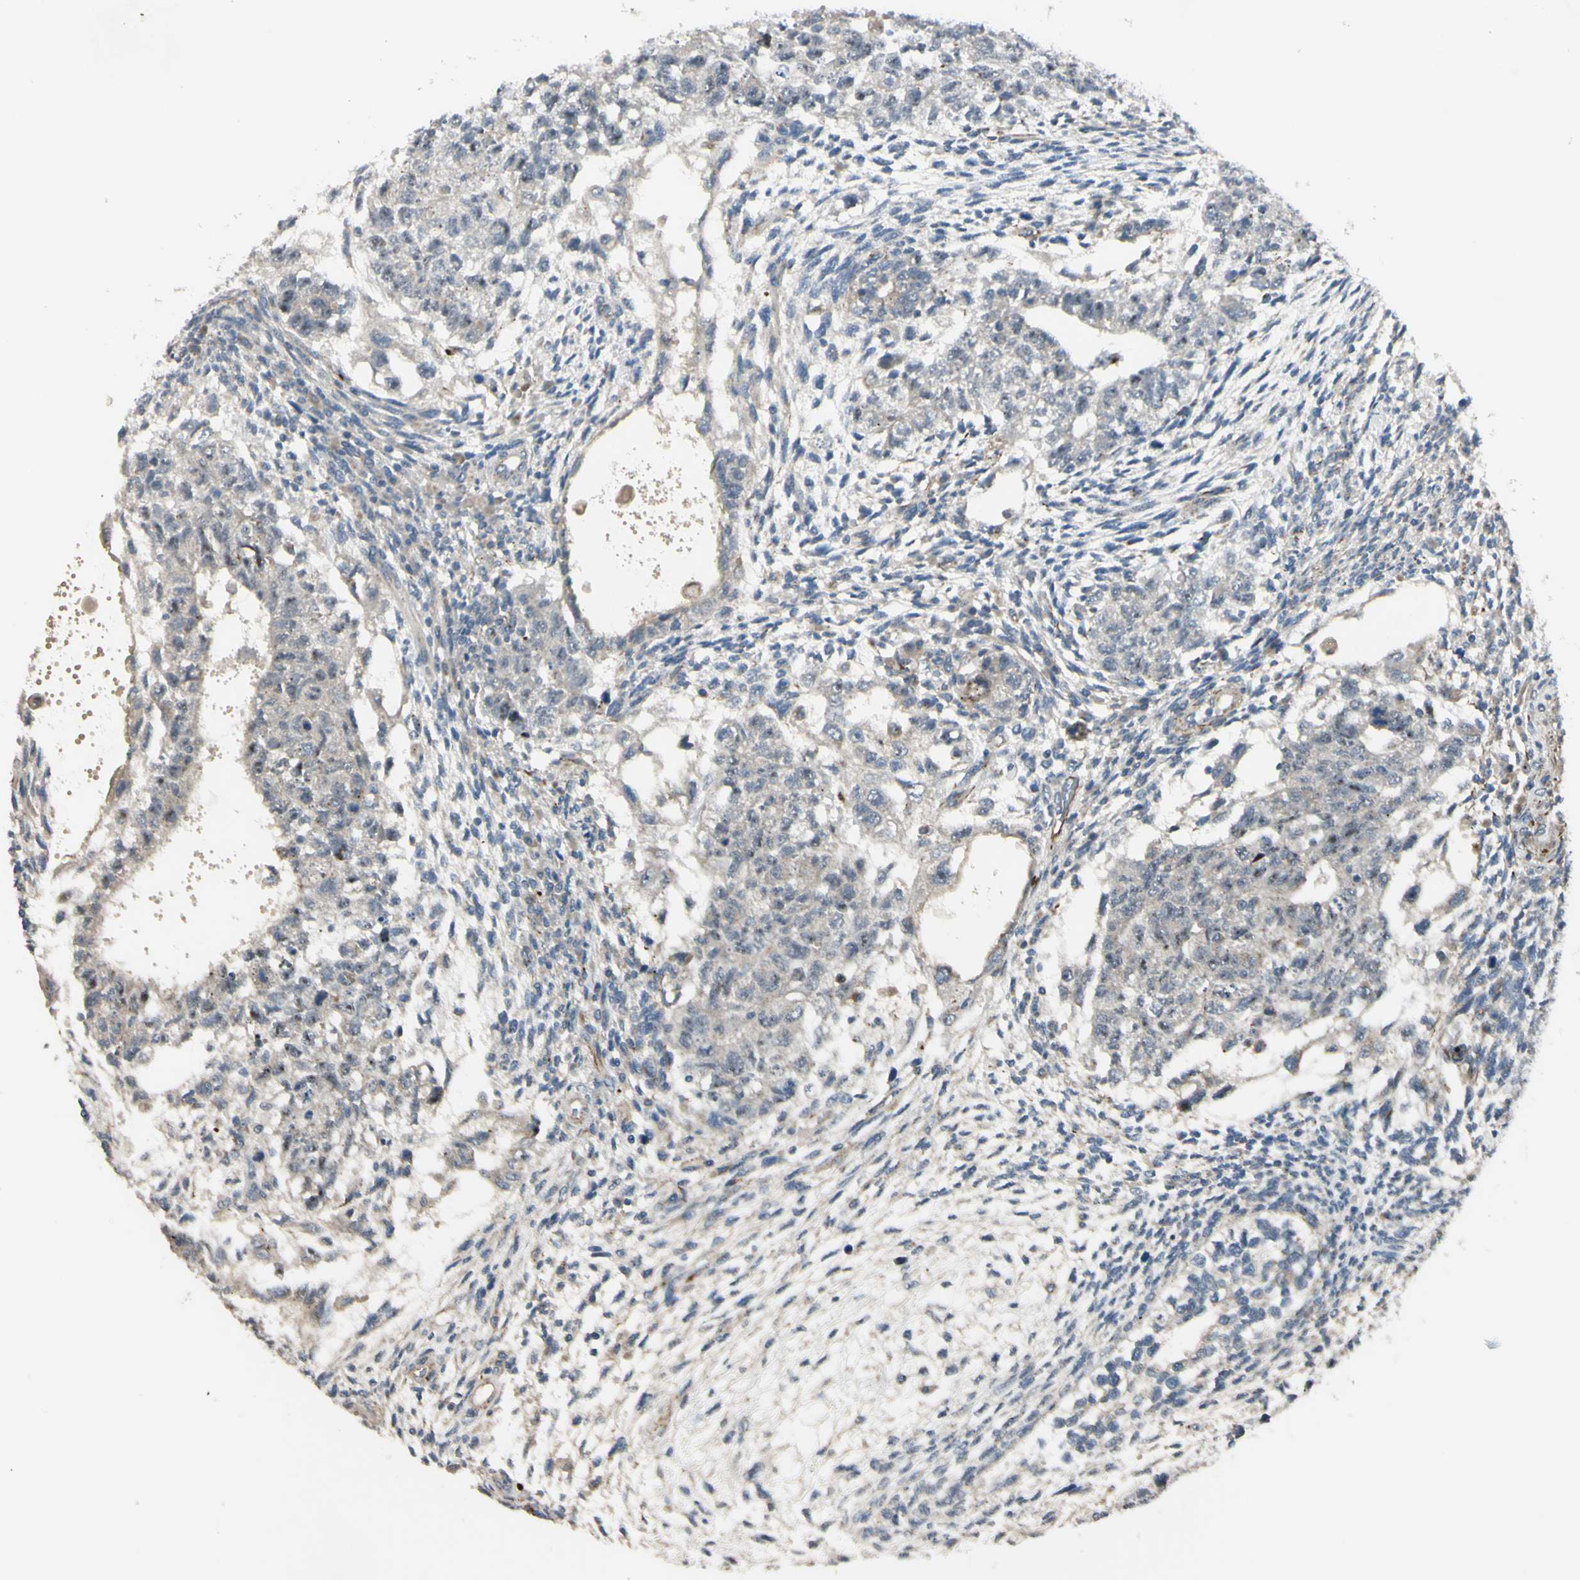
{"staining": {"intensity": "weak", "quantity": "<25%", "location": "cytoplasmic/membranous"}, "tissue": "testis cancer", "cell_type": "Tumor cells", "image_type": "cancer", "snomed": [{"axis": "morphology", "description": "Normal tissue, NOS"}, {"axis": "morphology", "description": "Carcinoma, Embryonal, NOS"}, {"axis": "topography", "description": "Testis"}], "caption": "An IHC photomicrograph of testis cancer is shown. There is no staining in tumor cells of testis cancer.", "gene": "NDFIP1", "patient": {"sex": "male", "age": 36}}